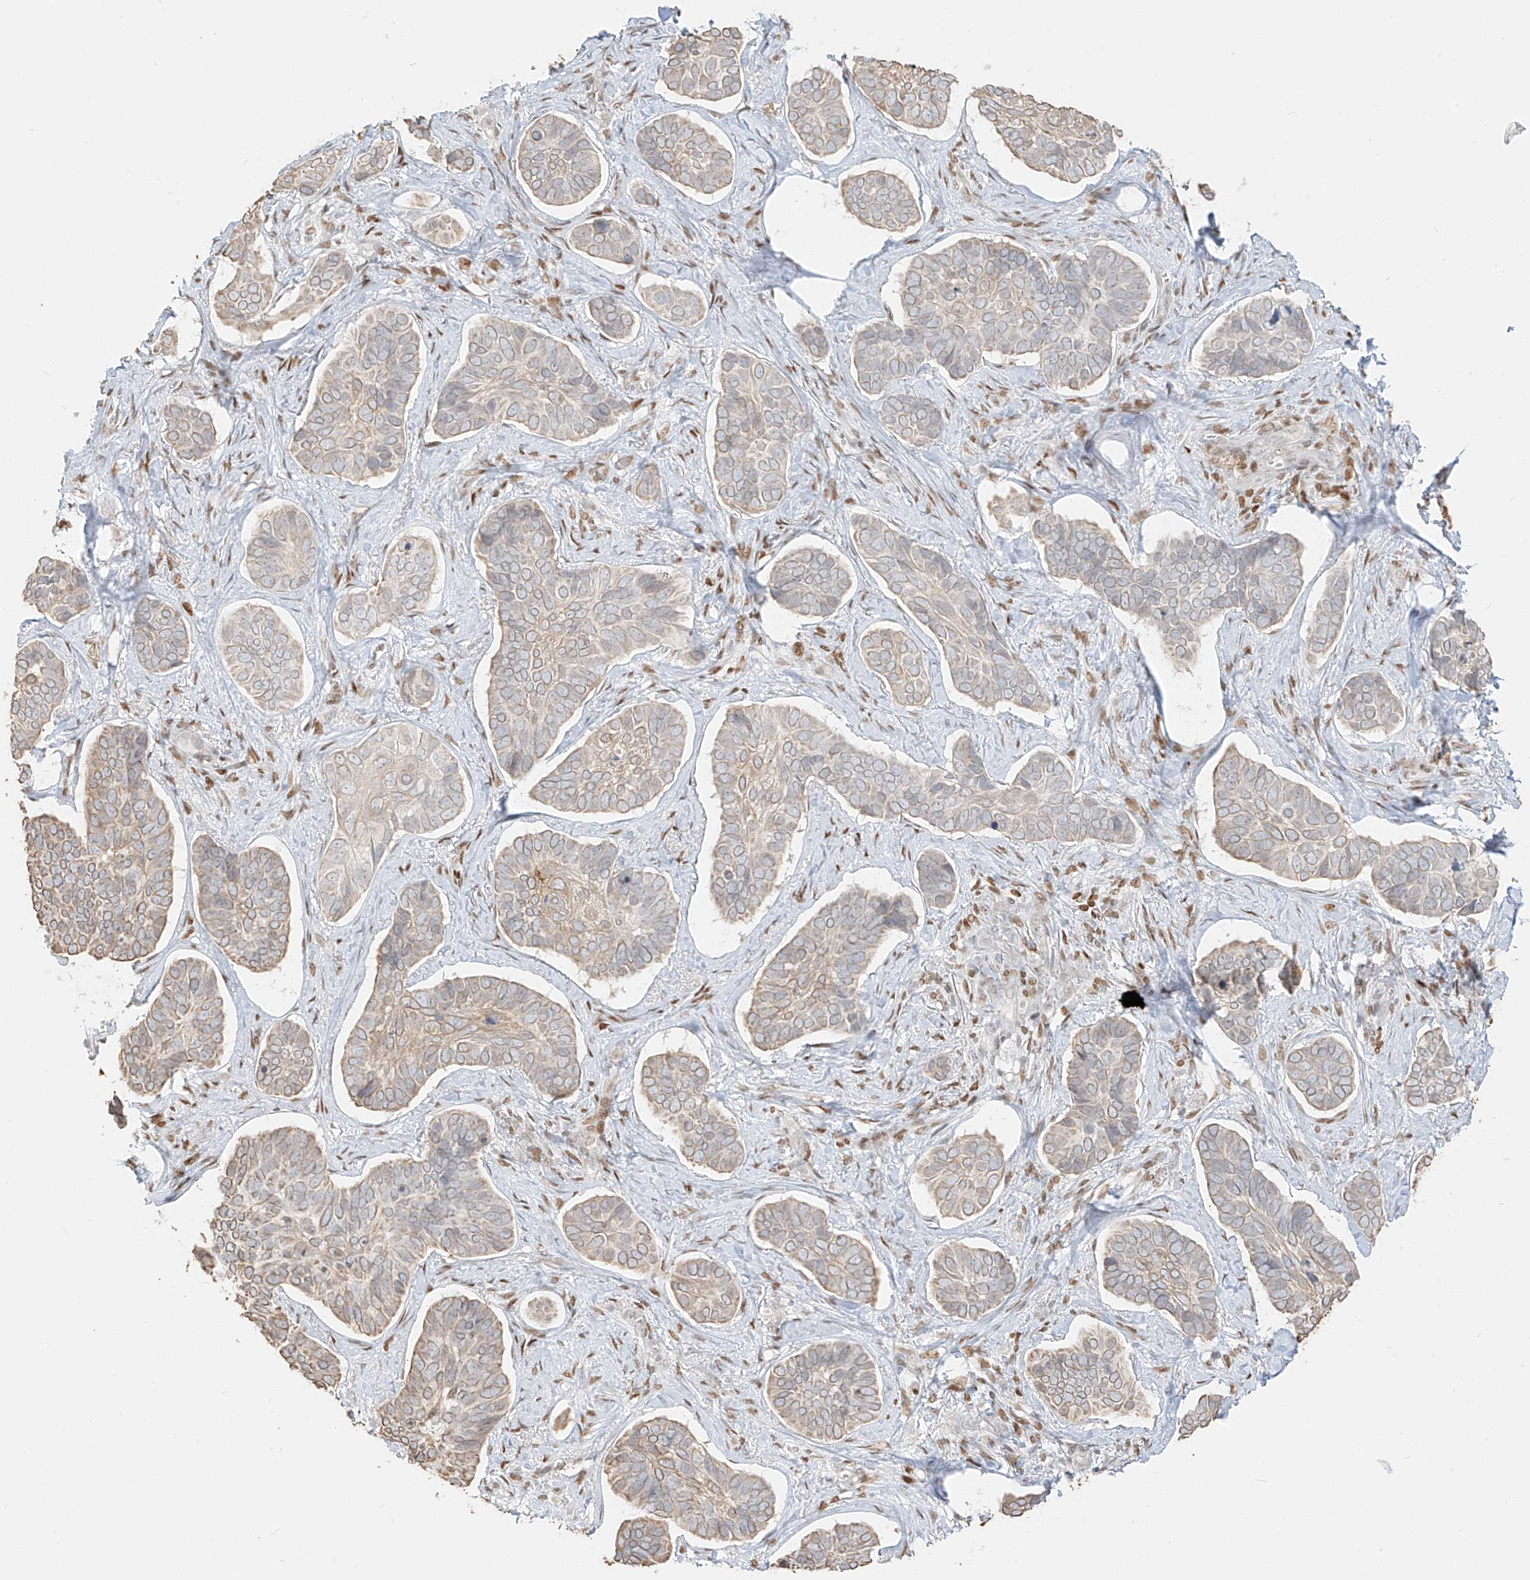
{"staining": {"intensity": "weak", "quantity": "25%-75%", "location": "cytoplasmic/membranous"}, "tissue": "skin cancer", "cell_type": "Tumor cells", "image_type": "cancer", "snomed": [{"axis": "morphology", "description": "Basal cell carcinoma"}, {"axis": "topography", "description": "Skin"}], "caption": "A micrograph showing weak cytoplasmic/membranous positivity in about 25%-75% of tumor cells in basal cell carcinoma (skin), as visualized by brown immunohistochemical staining.", "gene": "ZNF774", "patient": {"sex": "male", "age": 62}}